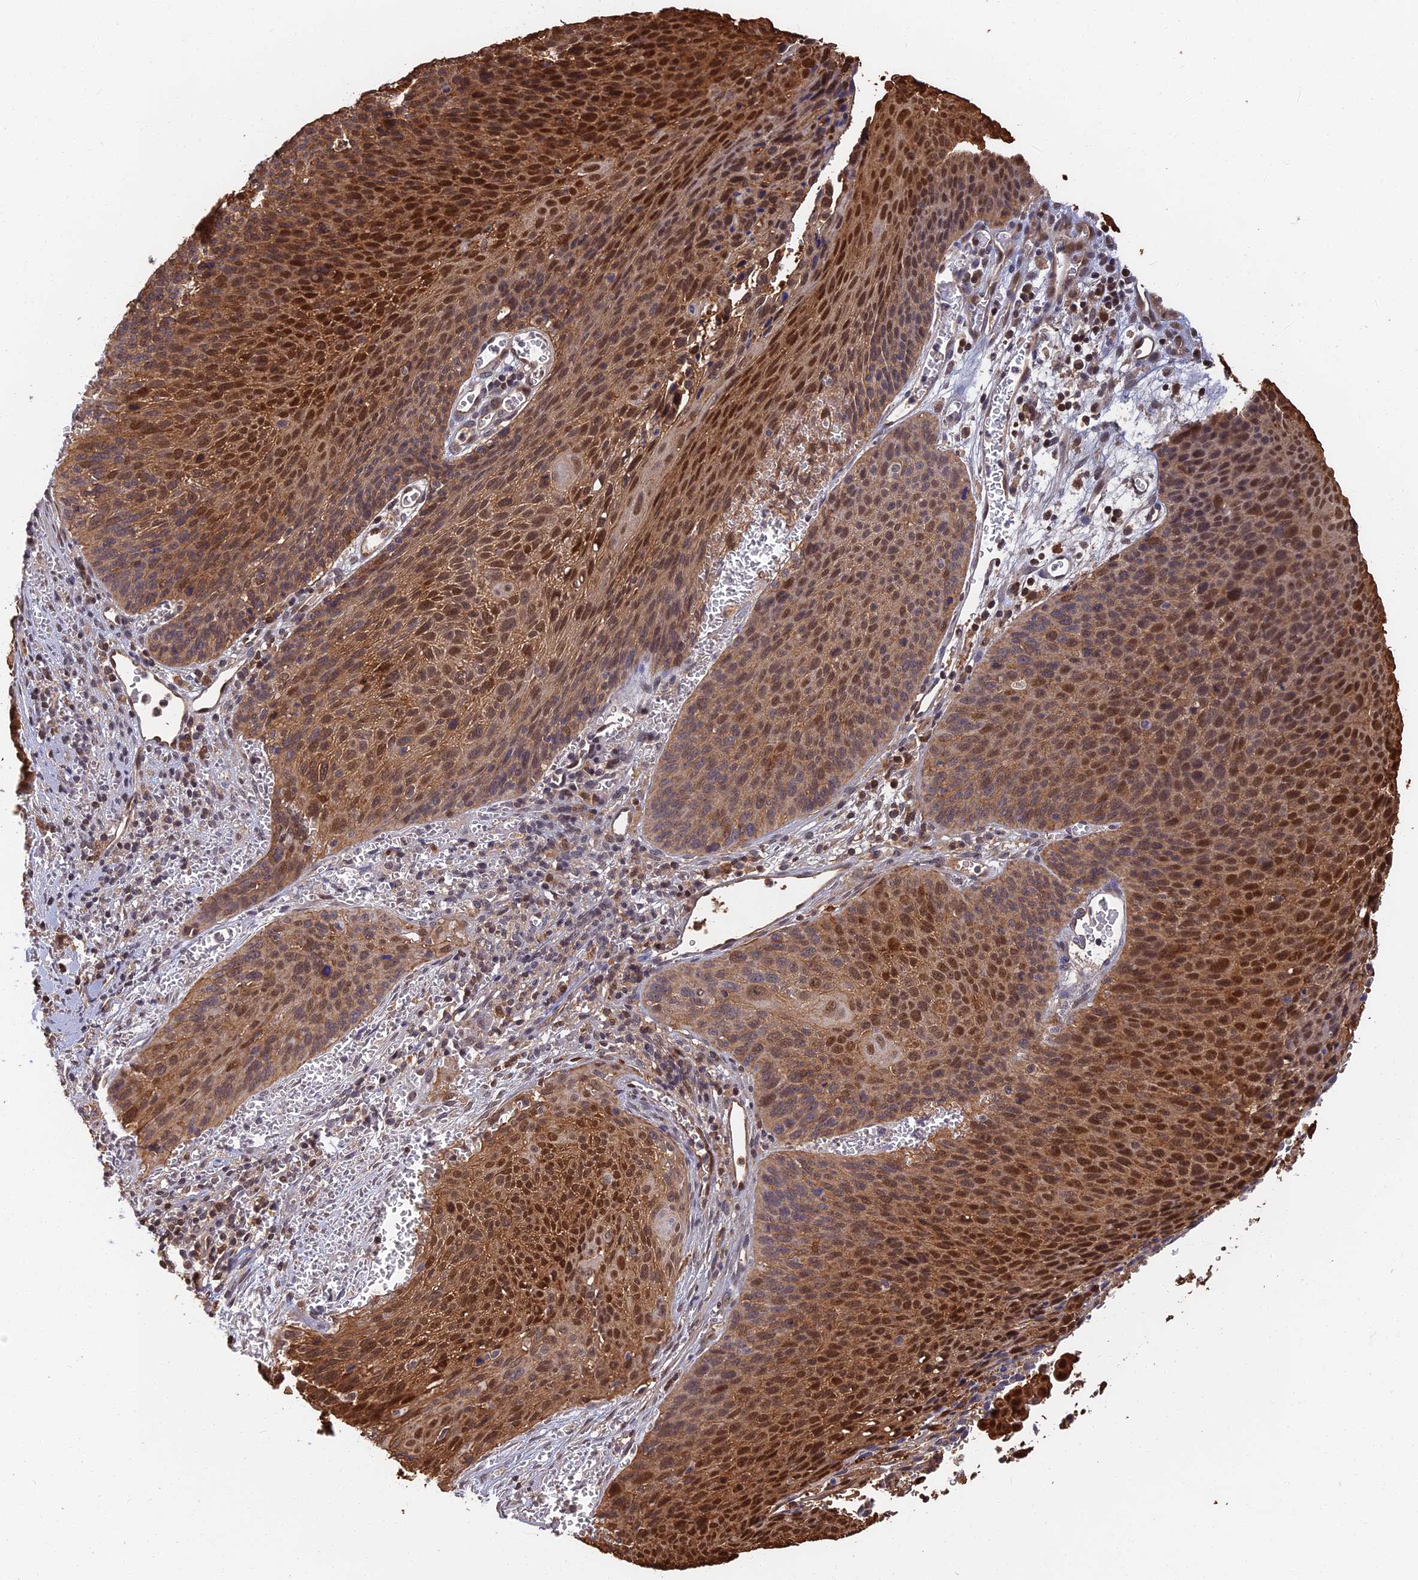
{"staining": {"intensity": "strong", "quantity": ">75%", "location": "cytoplasmic/membranous,nuclear"}, "tissue": "cervical cancer", "cell_type": "Tumor cells", "image_type": "cancer", "snomed": [{"axis": "morphology", "description": "Squamous cell carcinoma, NOS"}, {"axis": "topography", "description": "Cervix"}], "caption": "Cervical cancer was stained to show a protein in brown. There is high levels of strong cytoplasmic/membranous and nuclear expression in approximately >75% of tumor cells. (brown staining indicates protein expression, while blue staining denotes nuclei).", "gene": "LRRN3", "patient": {"sex": "female", "age": 55}}